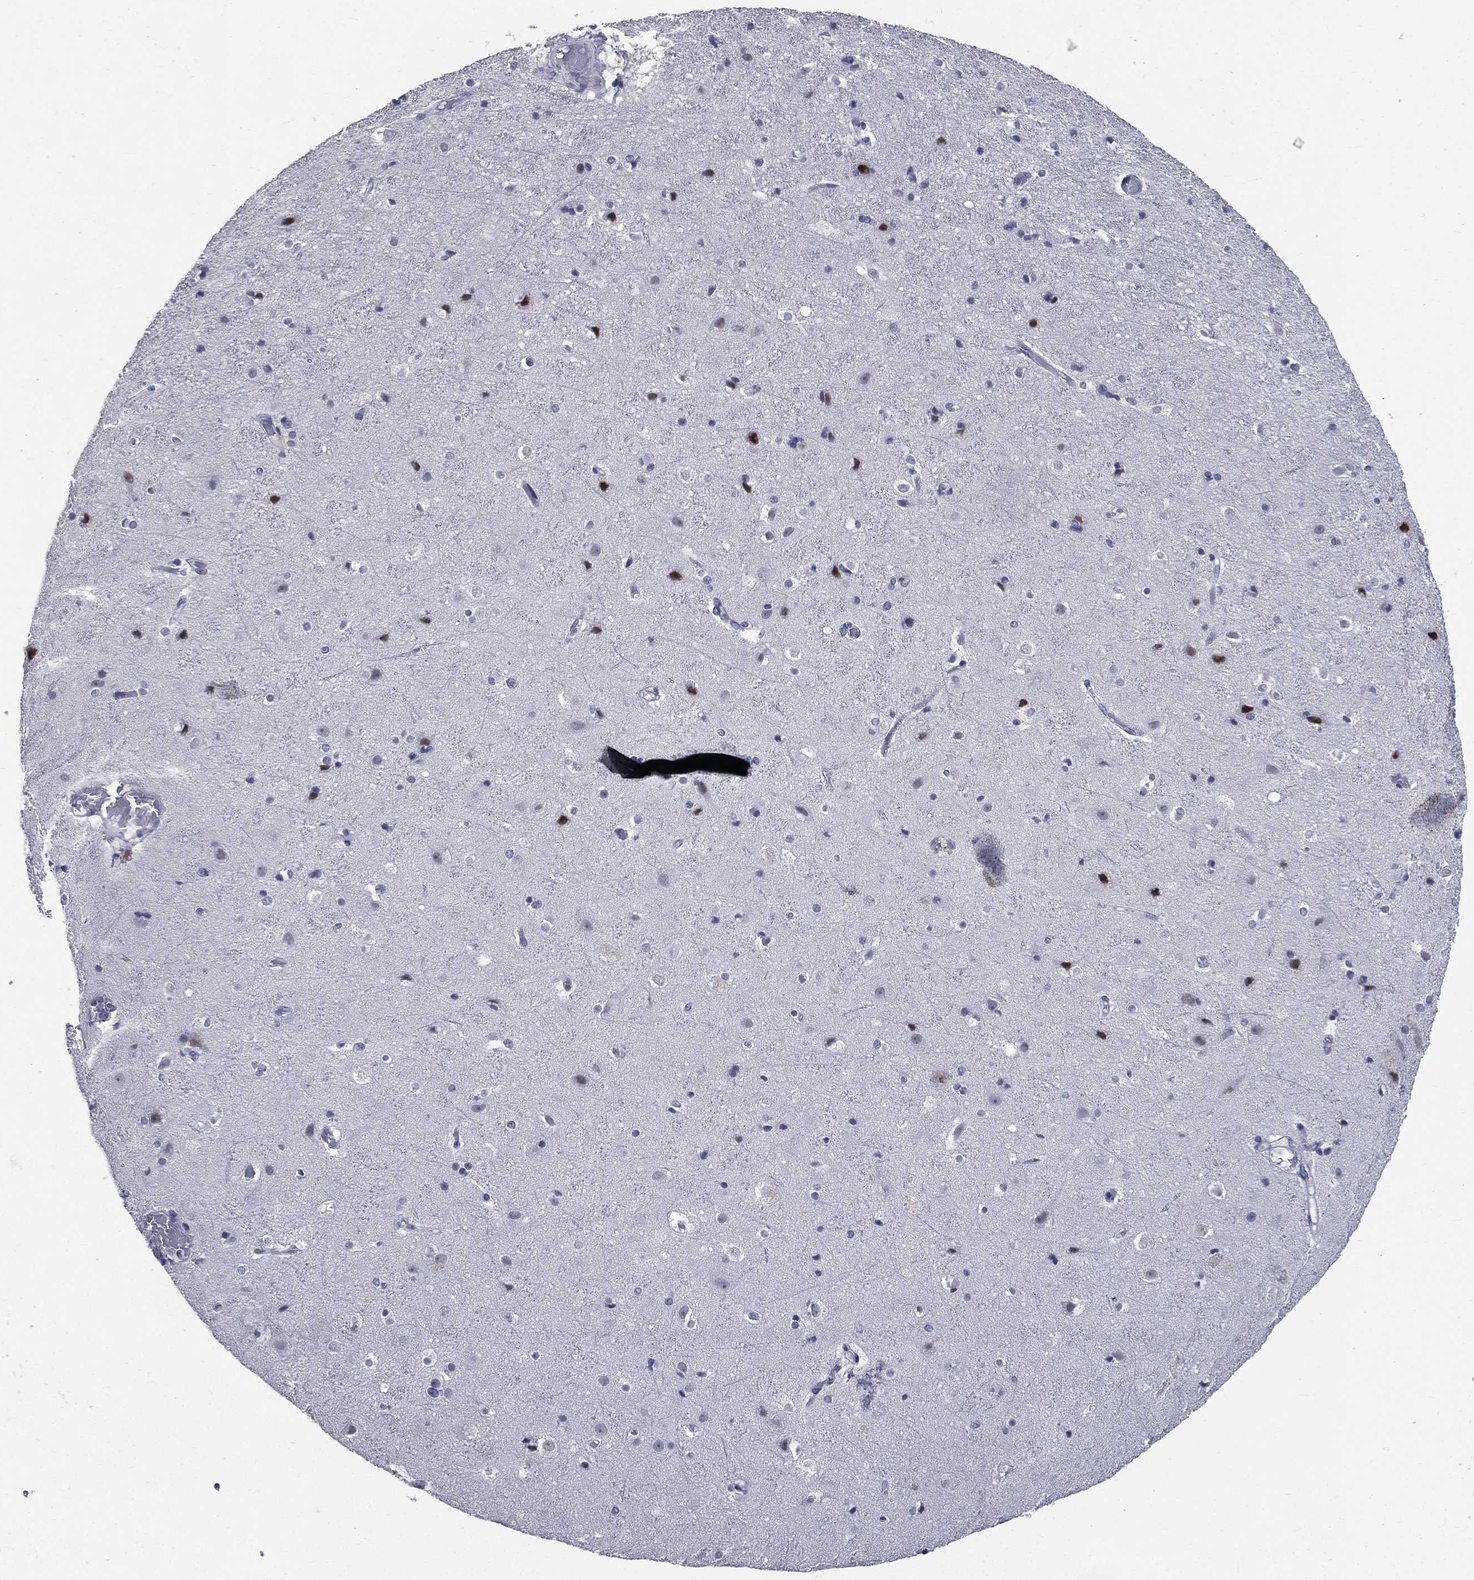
{"staining": {"intensity": "negative", "quantity": "none", "location": "none"}, "tissue": "cerebral cortex", "cell_type": "Endothelial cells", "image_type": "normal", "snomed": [{"axis": "morphology", "description": "Normal tissue, NOS"}, {"axis": "topography", "description": "Cerebral cortex"}], "caption": "The photomicrograph exhibits no staining of endothelial cells in benign cerebral cortex.", "gene": "IFT27", "patient": {"sex": "female", "age": 52}}